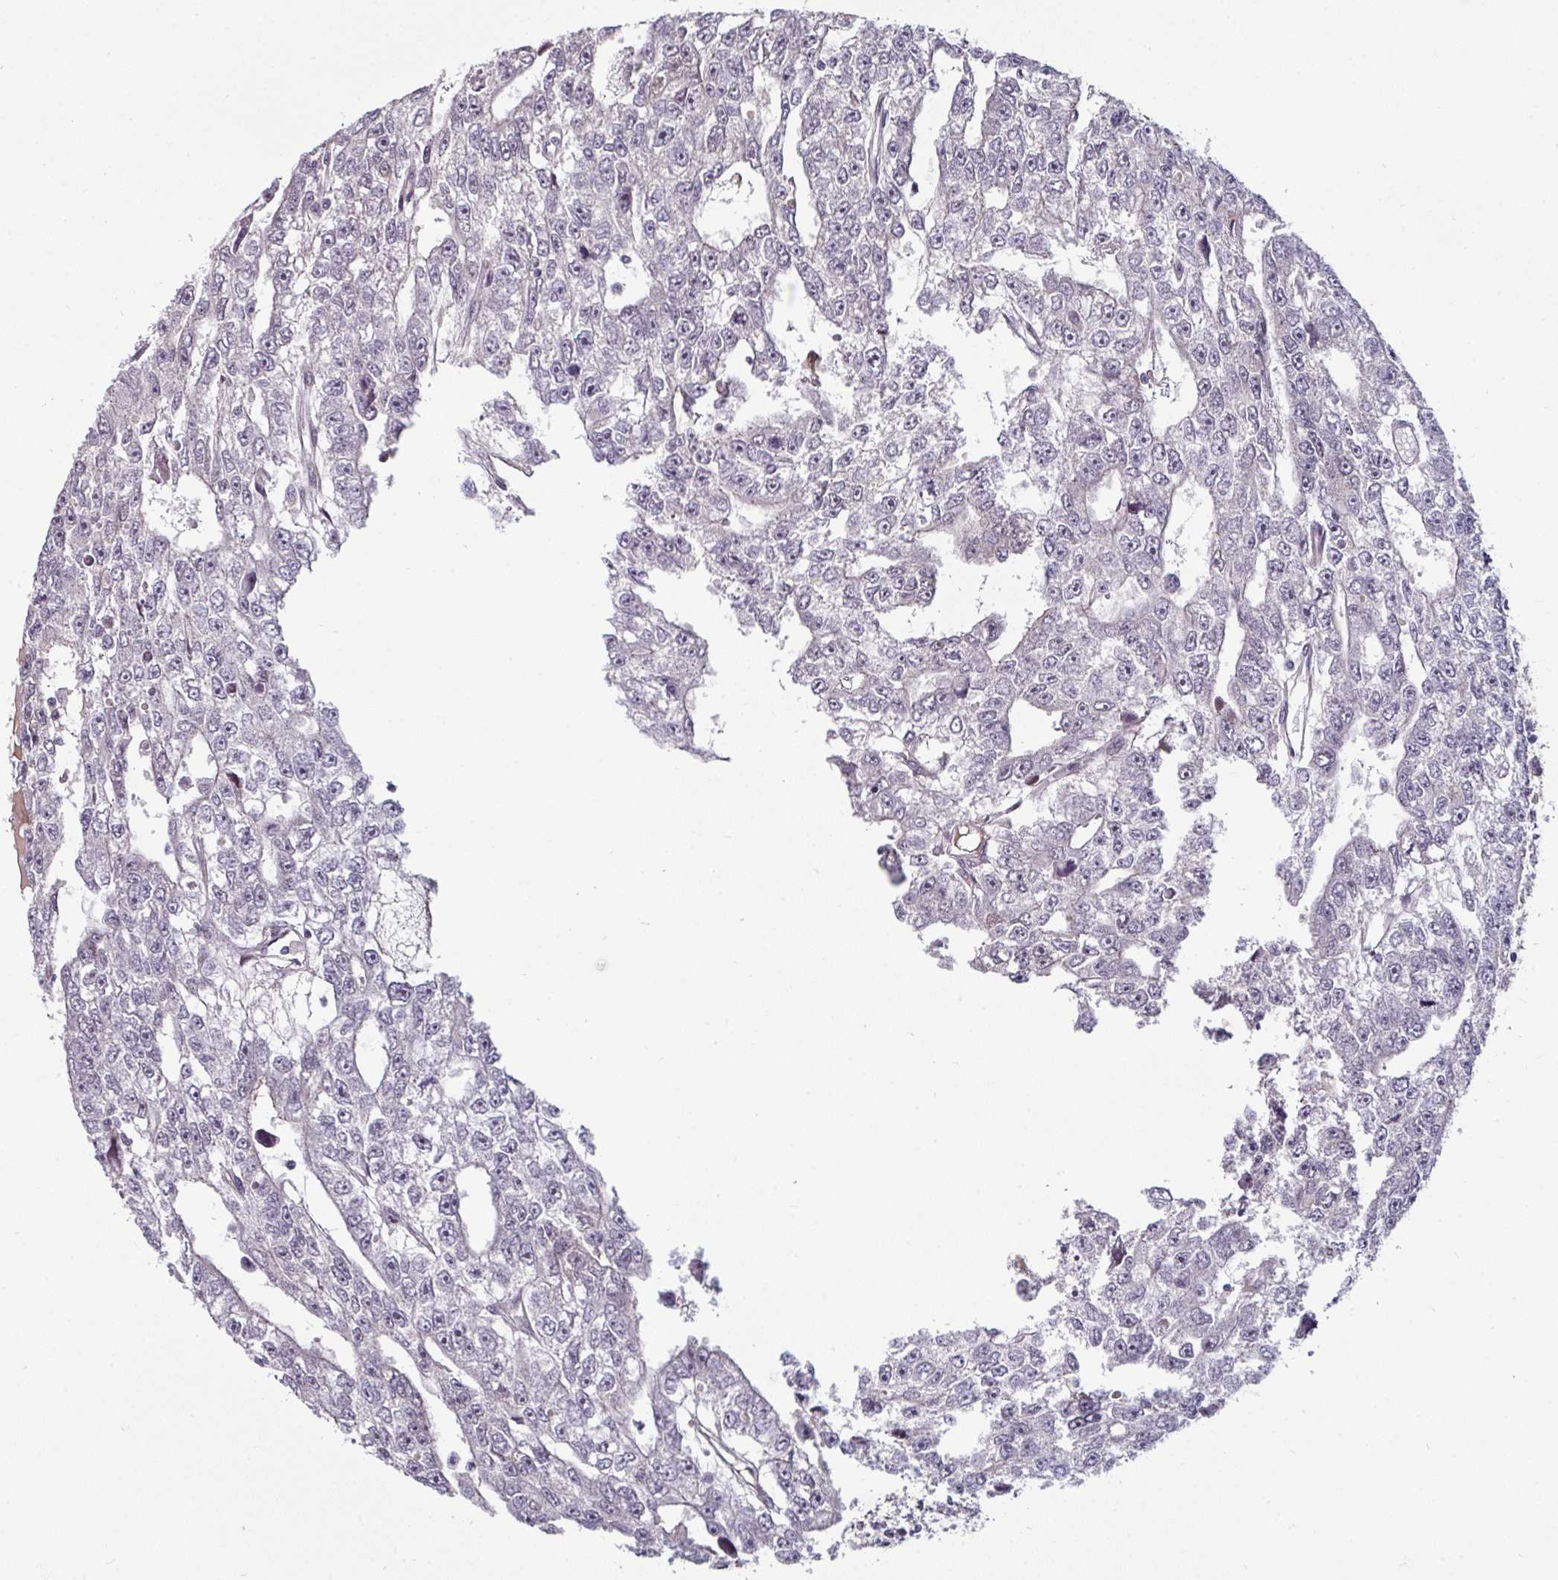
{"staining": {"intensity": "negative", "quantity": "none", "location": "none"}, "tissue": "testis cancer", "cell_type": "Tumor cells", "image_type": "cancer", "snomed": [{"axis": "morphology", "description": "Carcinoma, Embryonal, NOS"}, {"axis": "topography", "description": "Testis"}], "caption": "Immunohistochemistry (IHC) histopathology image of human testis cancer (embryonal carcinoma) stained for a protein (brown), which reveals no staining in tumor cells.", "gene": "SWSAP1", "patient": {"sex": "male", "age": 20}}